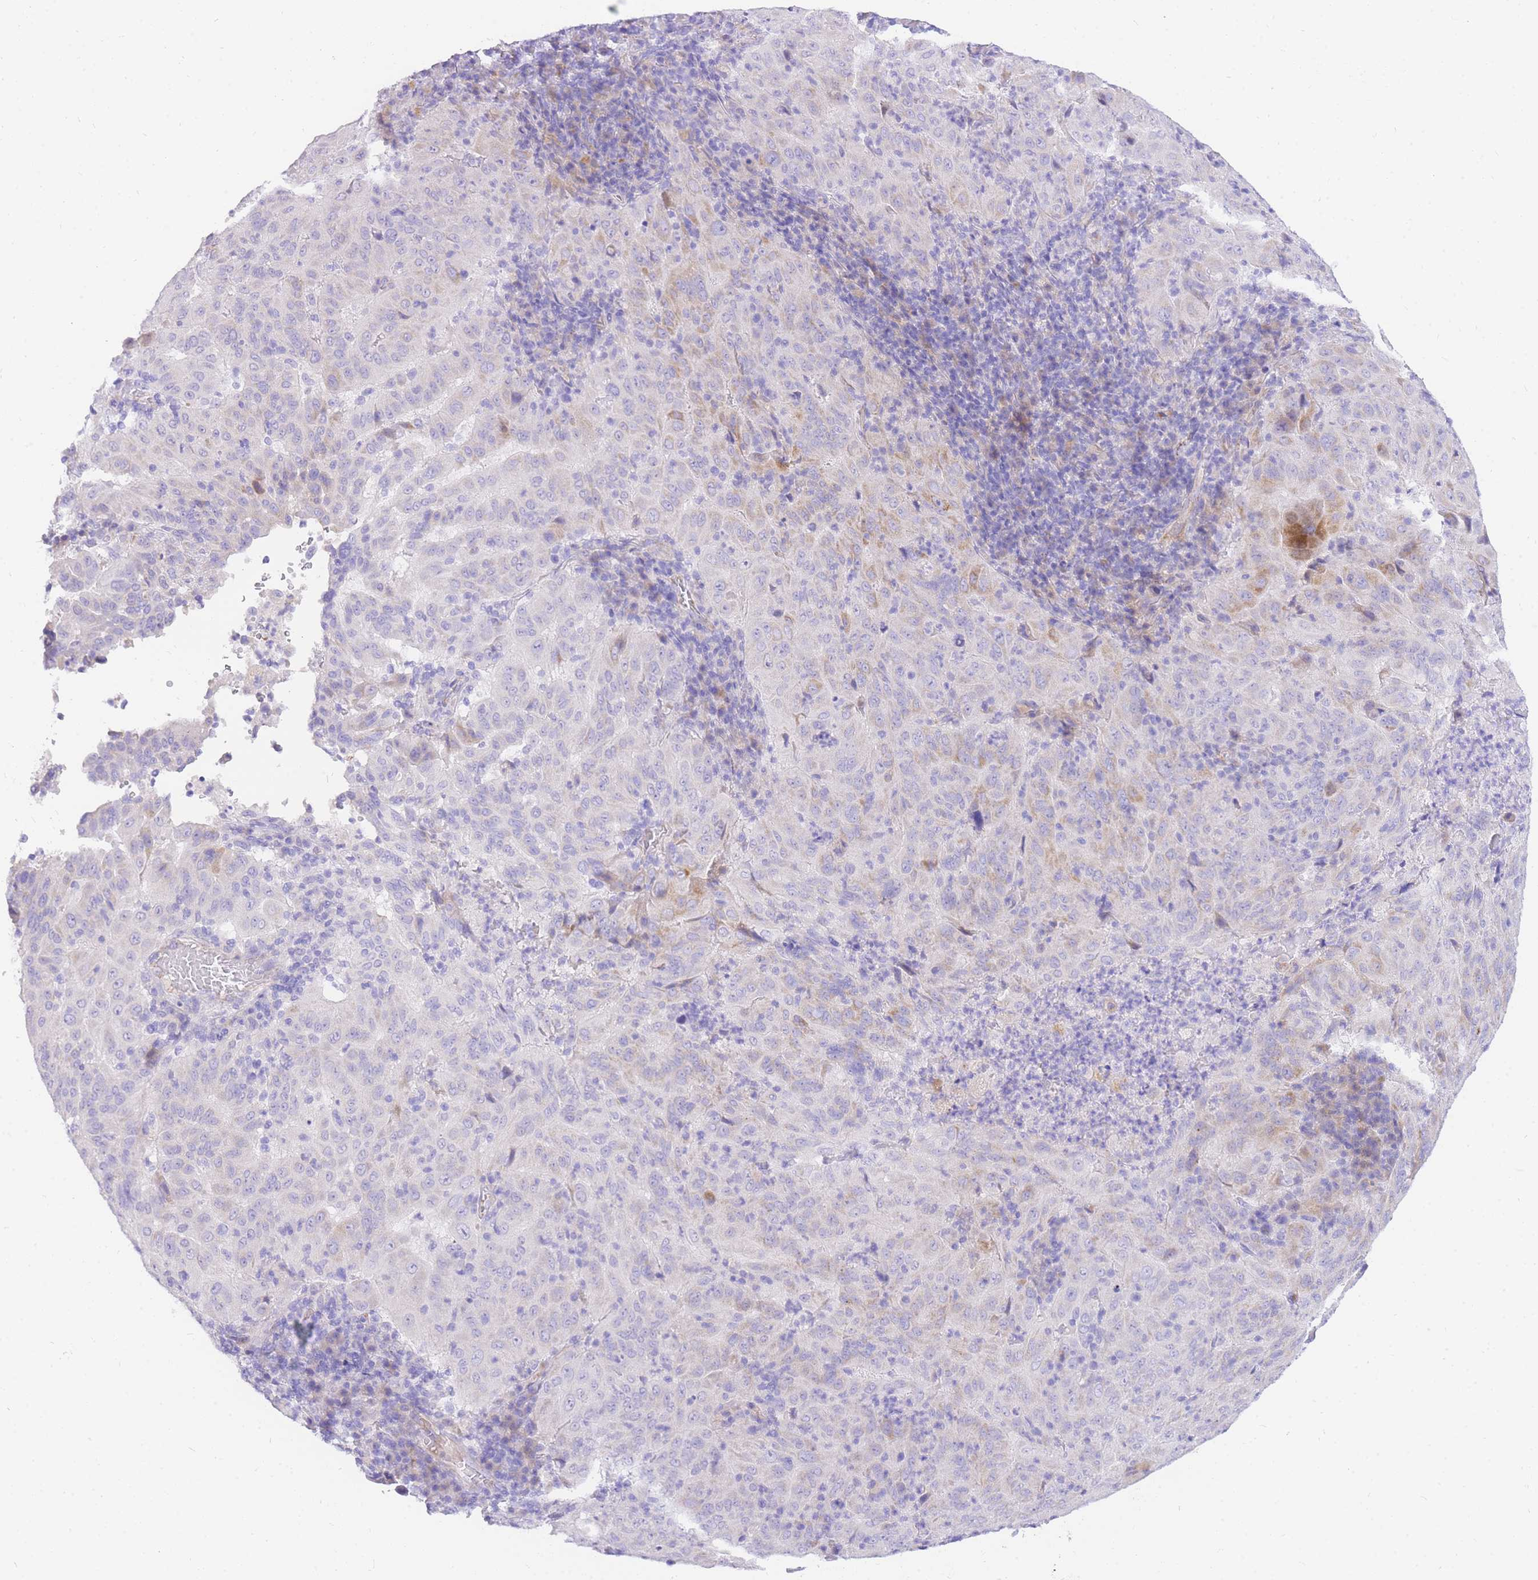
{"staining": {"intensity": "moderate", "quantity": "<25%", "location": "cytoplasmic/membranous"}, "tissue": "pancreatic cancer", "cell_type": "Tumor cells", "image_type": "cancer", "snomed": [{"axis": "morphology", "description": "Adenocarcinoma, NOS"}, {"axis": "topography", "description": "Pancreas"}], "caption": "Immunohistochemical staining of human adenocarcinoma (pancreatic) demonstrates low levels of moderate cytoplasmic/membranous protein expression in approximately <25% of tumor cells. (Stains: DAB (3,3'-diaminobenzidine) in brown, nuclei in blue, Microscopy: brightfield microscopy at high magnification).", "gene": "UPK1A", "patient": {"sex": "male", "age": 63}}